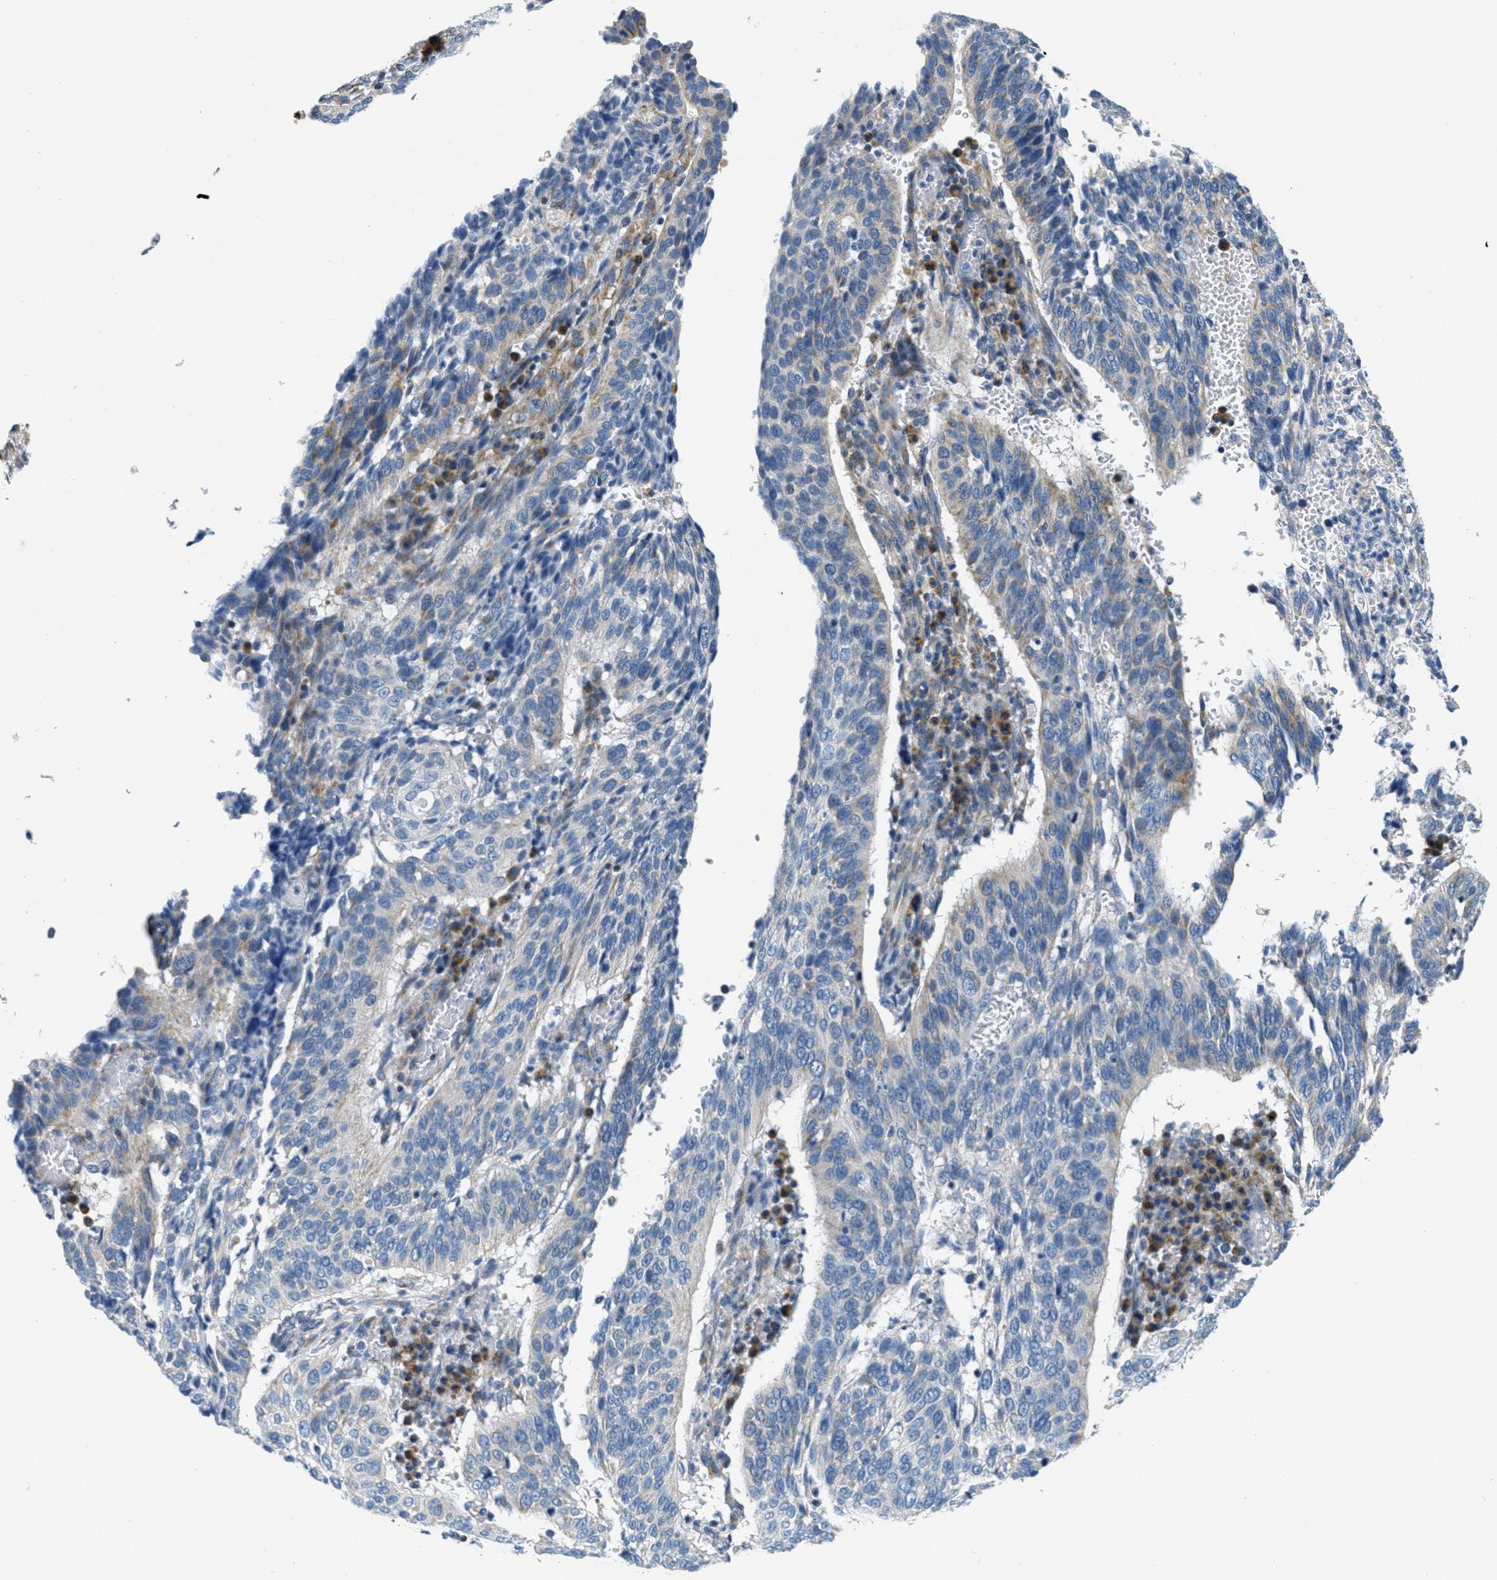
{"staining": {"intensity": "weak", "quantity": "<25%", "location": "cytoplasmic/membranous"}, "tissue": "cervical cancer", "cell_type": "Tumor cells", "image_type": "cancer", "snomed": [{"axis": "morphology", "description": "Normal tissue, NOS"}, {"axis": "morphology", "description": "Squamous cell carcinoma, NOS"}, {"axis": "topography", "description": "Cervix"}], "caption": "Protein analysis of cervical cancer (squamous cell carcinoma) displays no significant staining in tumor cells.", "gene": "CA4", "patient": {"sex": "female", "age": 39}}